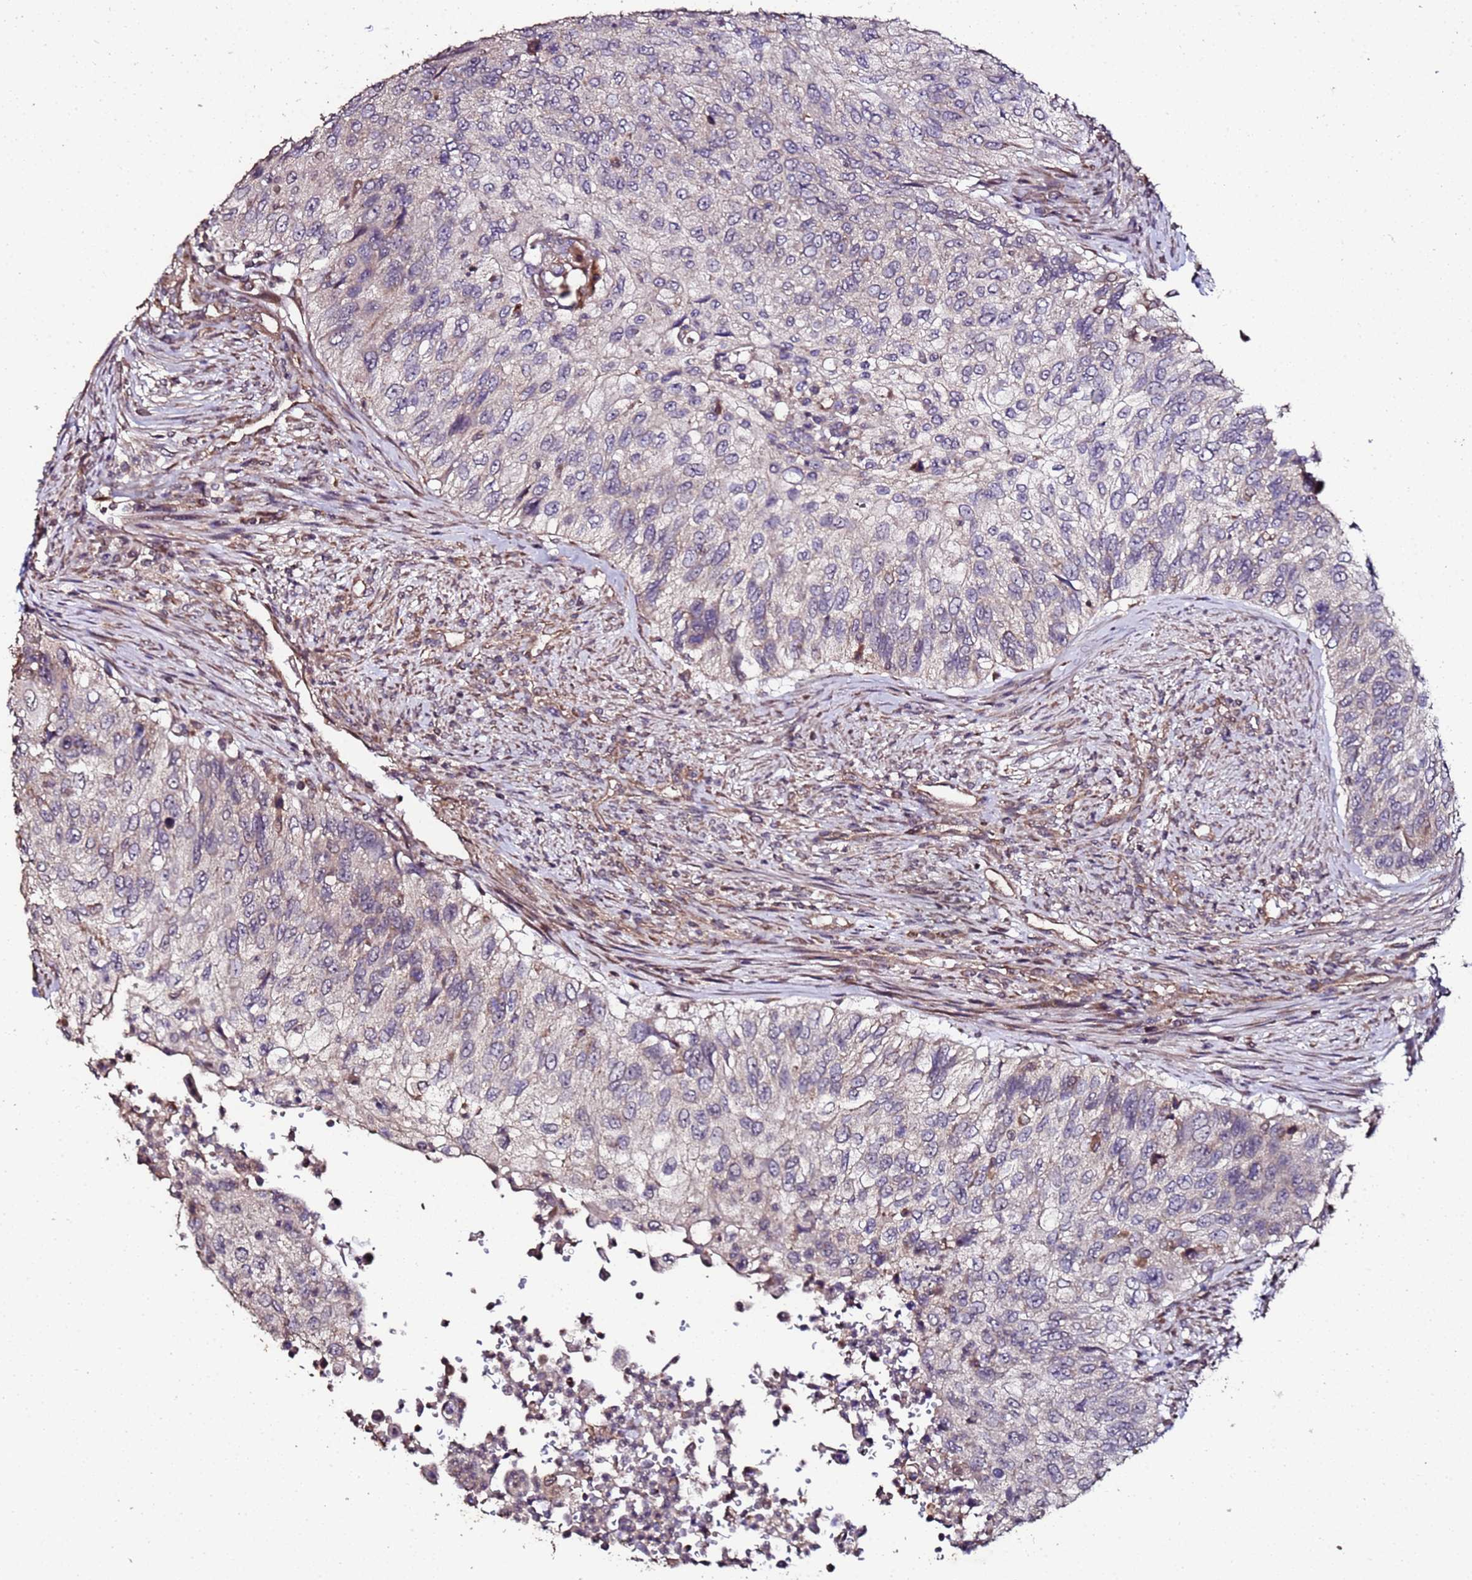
{"staining": {"intensity": "negative", "quantity": "none", "location": "none"}, "tissue": "urothelial cancer", "cell_type": "Tumor cells", "image_type": "cancer", "snomed": [{"axis": "morphology", "description": "Urothelial carcinoma, High grade"}, {"axis": "topography", "description": "Urinary bladder"}], "caption": "Tumor cells are negative for protein expression in human urothelial cancer.", "gene": "PRODH", "patient": {"sex": "female", "age": 60}}